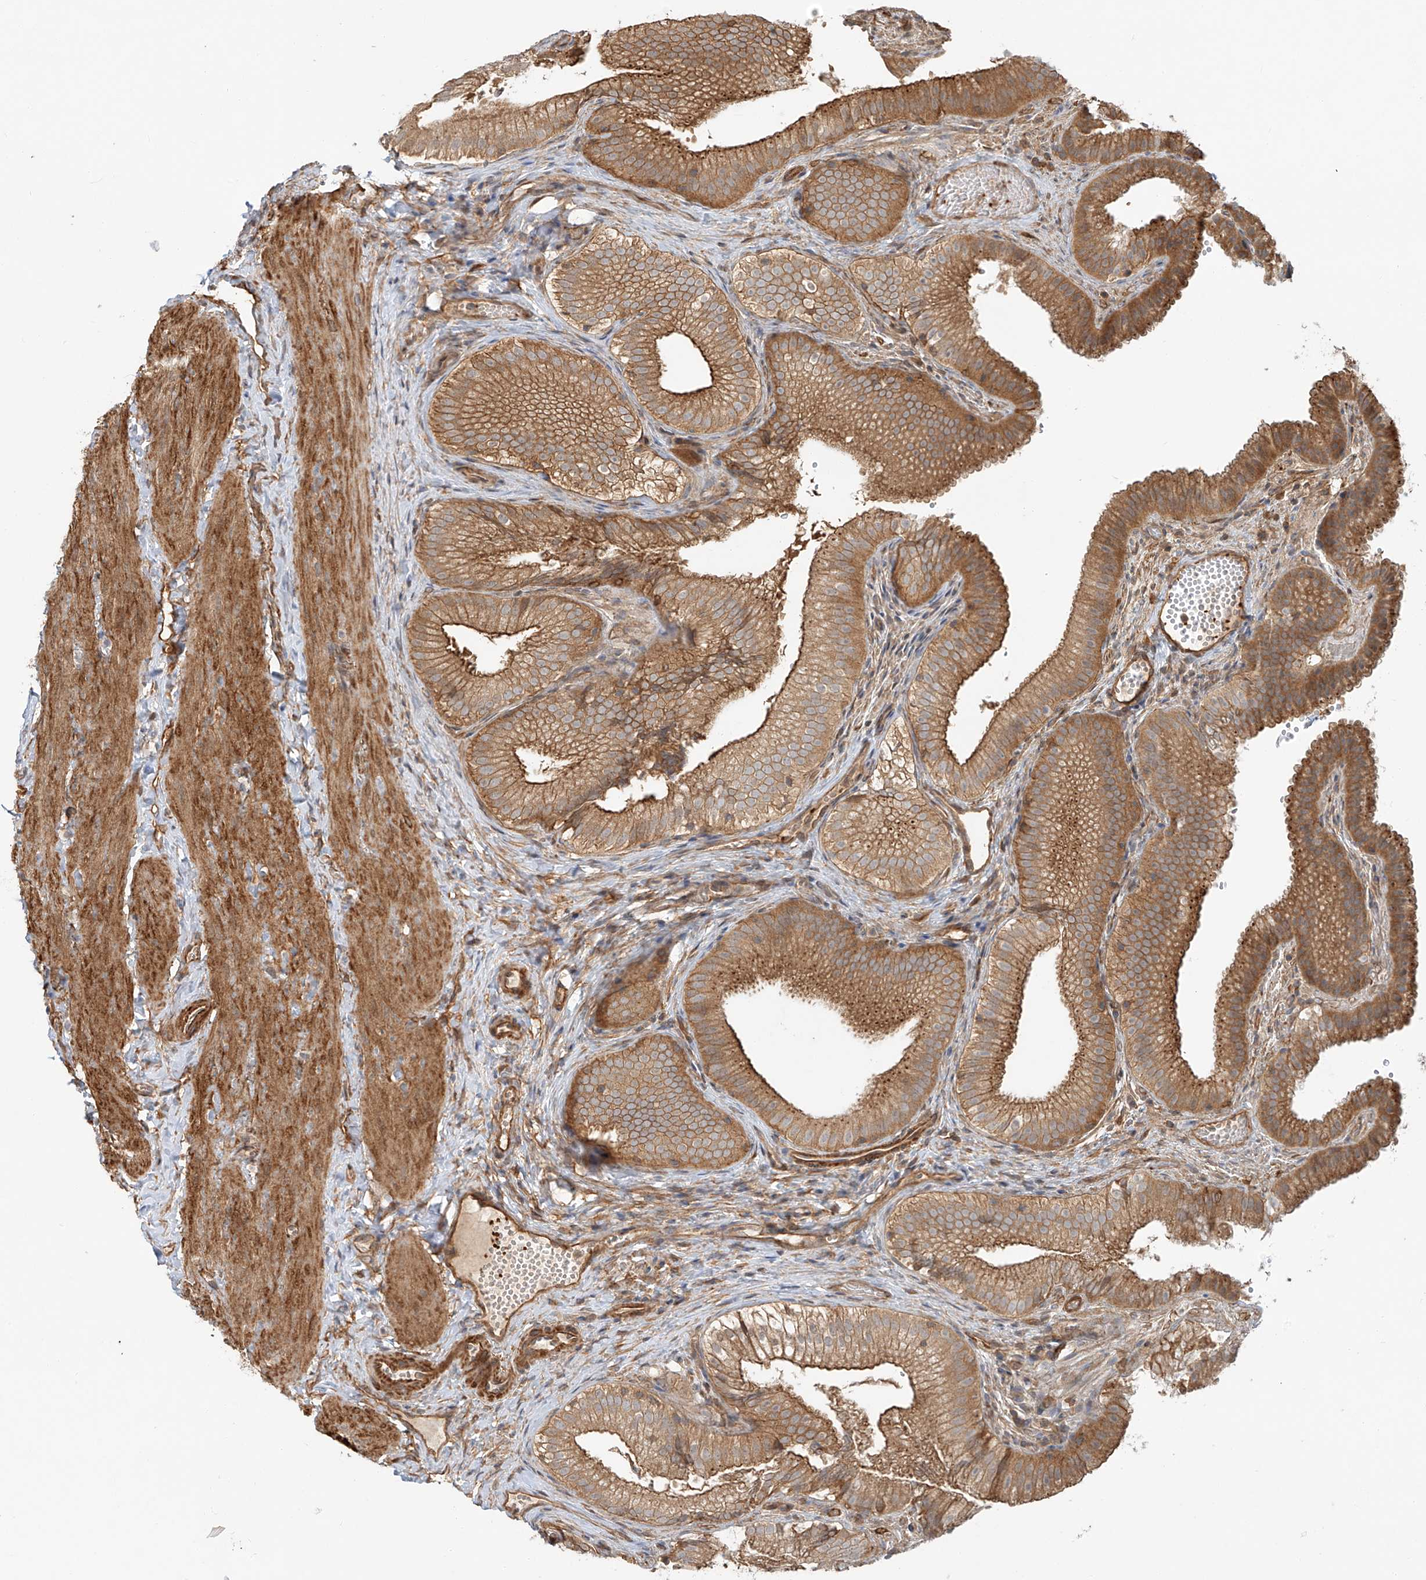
{"staining": {"intensity": "strong", "quantity": ">75%", "location": "cytoplasmic/membranous"}, "tissue": "gallbladder", "cell_type": "Glandular cells", "image_type": "normal", "snomed": [{"axis": "morphology", "description": "Normal tissue, NOS"}, {"axis": "topography", "description": "Gallbladder"}], "caption": "Protein expression analysis of unremarkable gallbladder exhibits strong cytoplasmic/membranous positivity in approximately >75% of glandular cells.", "gene": "CSMD3", "patient": {"sex": "female", "age": 30}}